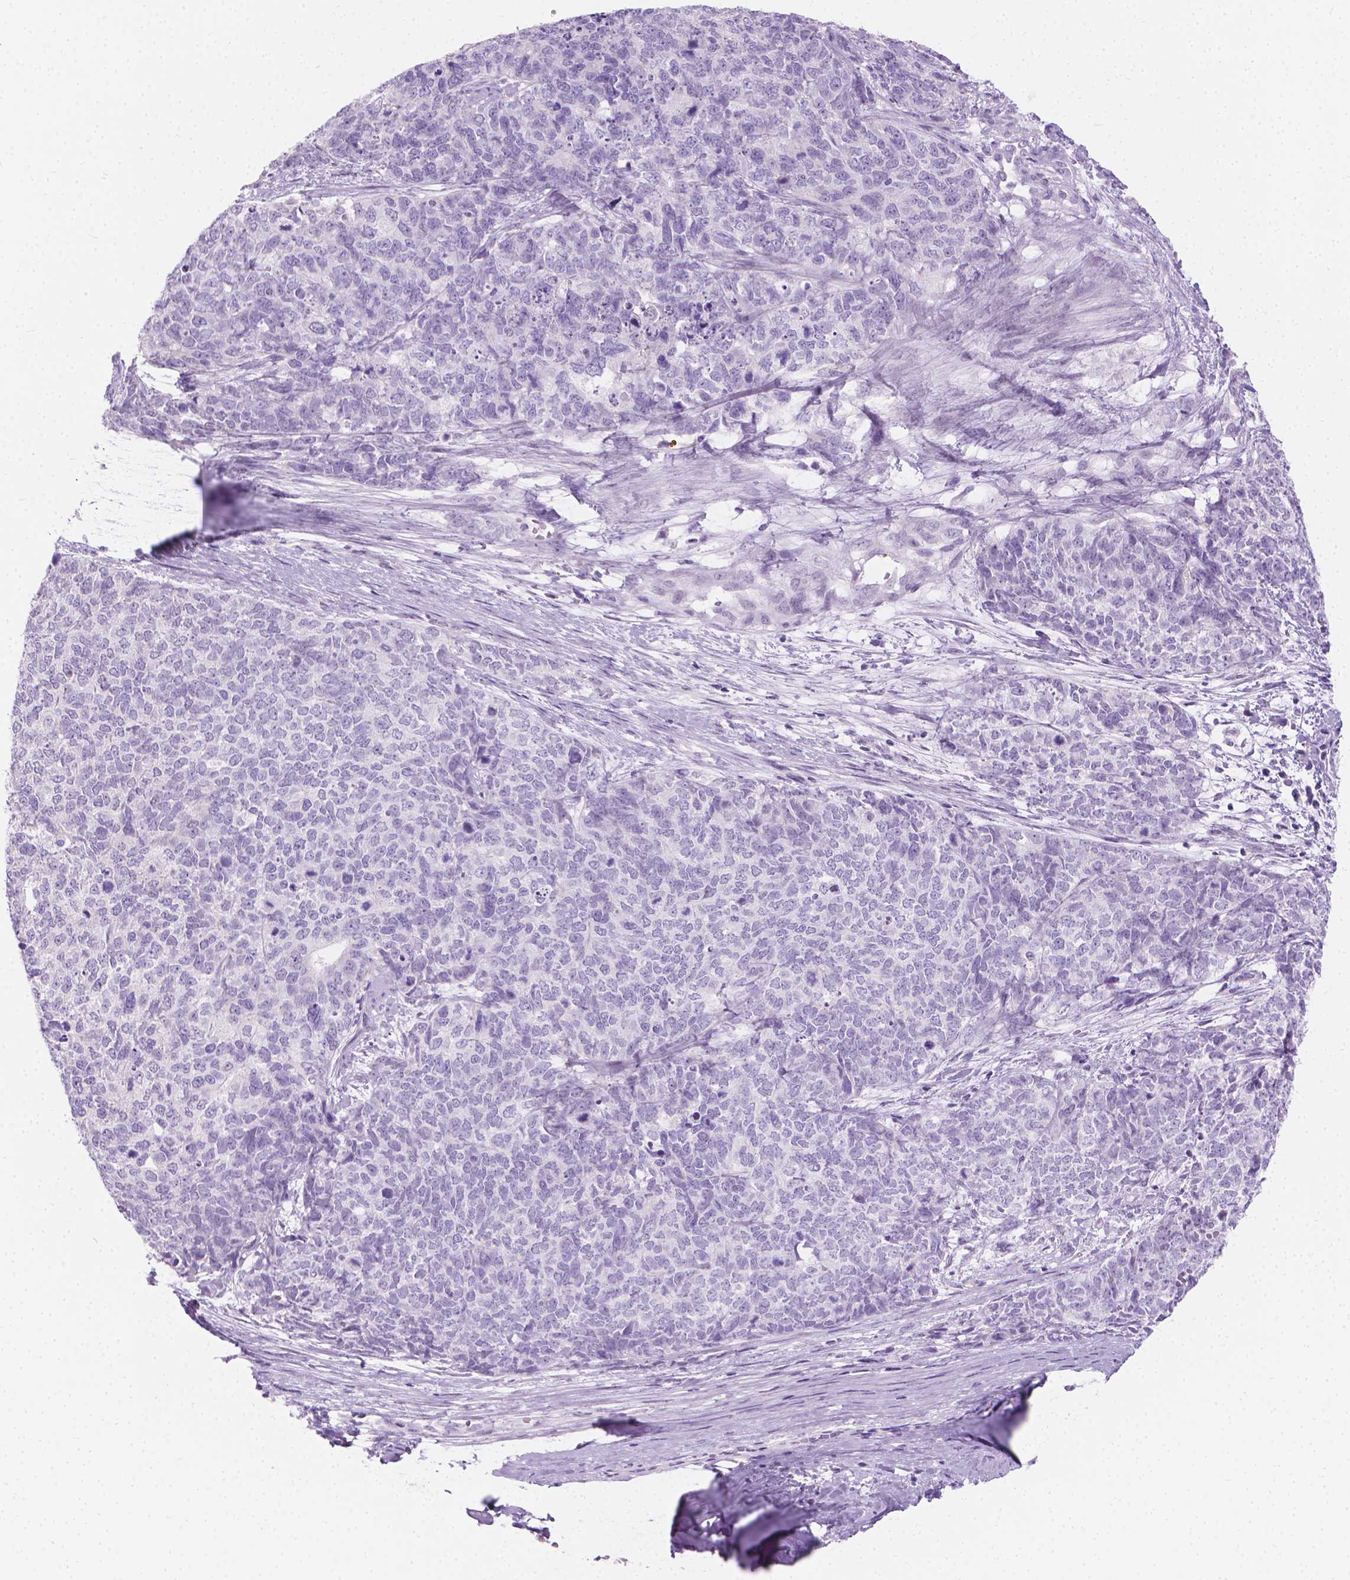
{"staining": {"intensity": "negative", "quantity": "none", "location": "none"}, "tissue": "cervical cancer", "cell_type": "Tumor cells", "image_type": "cancer", "snomed": [{"axis": "morphology", "description": "Squamous cell carcinoma, NOS"}, {"axis": "topography", "description": "Cervix"}], "caption": "Tumor cells are negative for brown protein staining in cervical cancer (squamous cell carcinoma).", "gene": "CFAP52", "patient": {"sex": "female", "age": 63}}